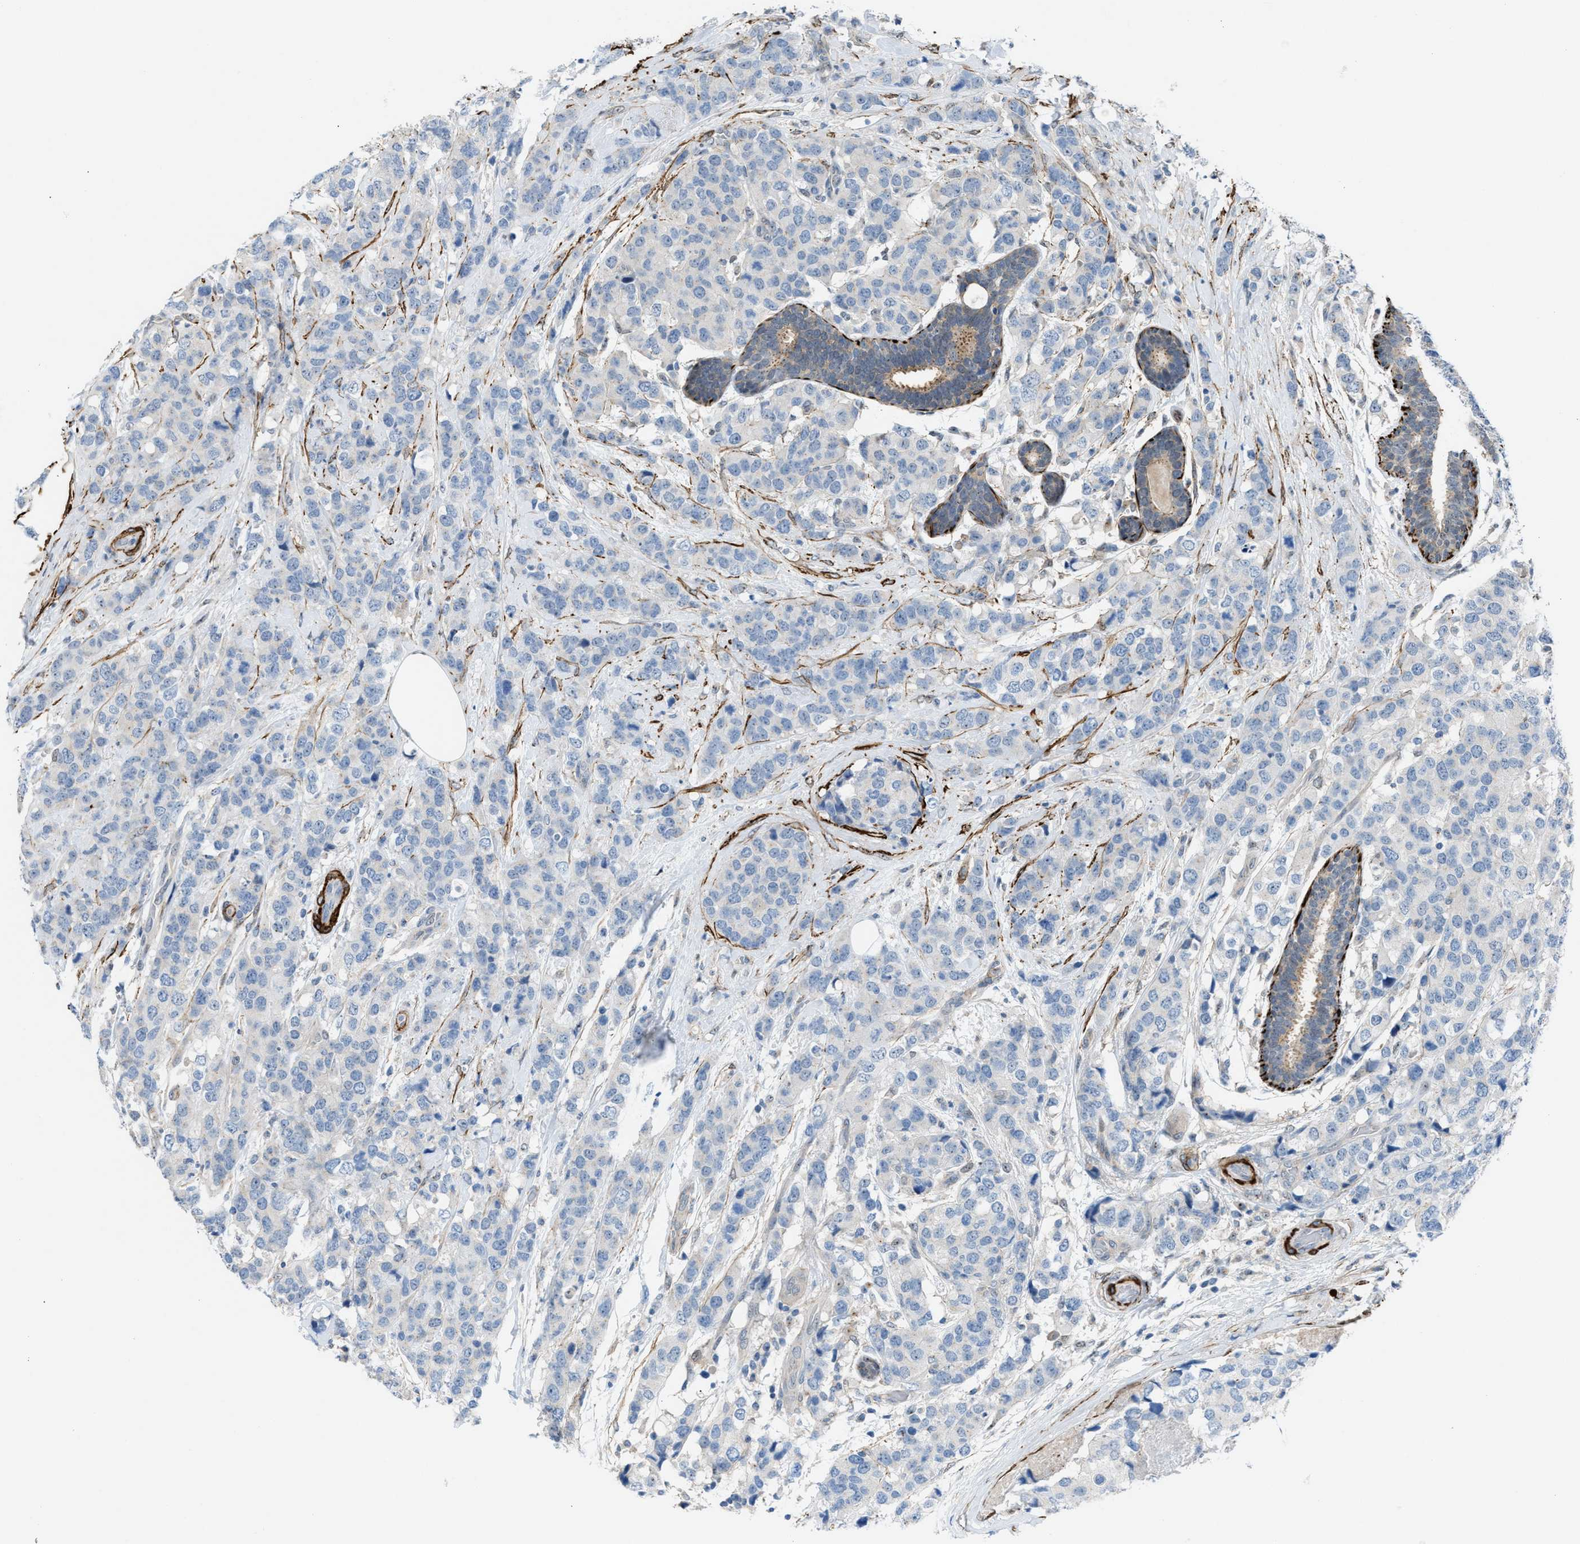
{"staining": {"intensity": "negative", "quantity": "none", "location": "none"}, "tissue": "breast cancer", "cell_type": "Tumor cells", "image_type": "cancer", "snomed": [{"axis": "morphology", "description": "Lobular carcinoma"}, {"axis": "topography", "description": "Breast"}], "caption": "DAB (3,3'-diaminobenzidine) immunohistochemical staining of breast cancer (lobular carcinoma) shows no significant staining in tumor cells. The staining is performed using DAB brown chromogen with nuclei counter-stained in using hematoxylin.", "gene": "NQO2", "patient": {"sex": "female", "age": 59}}